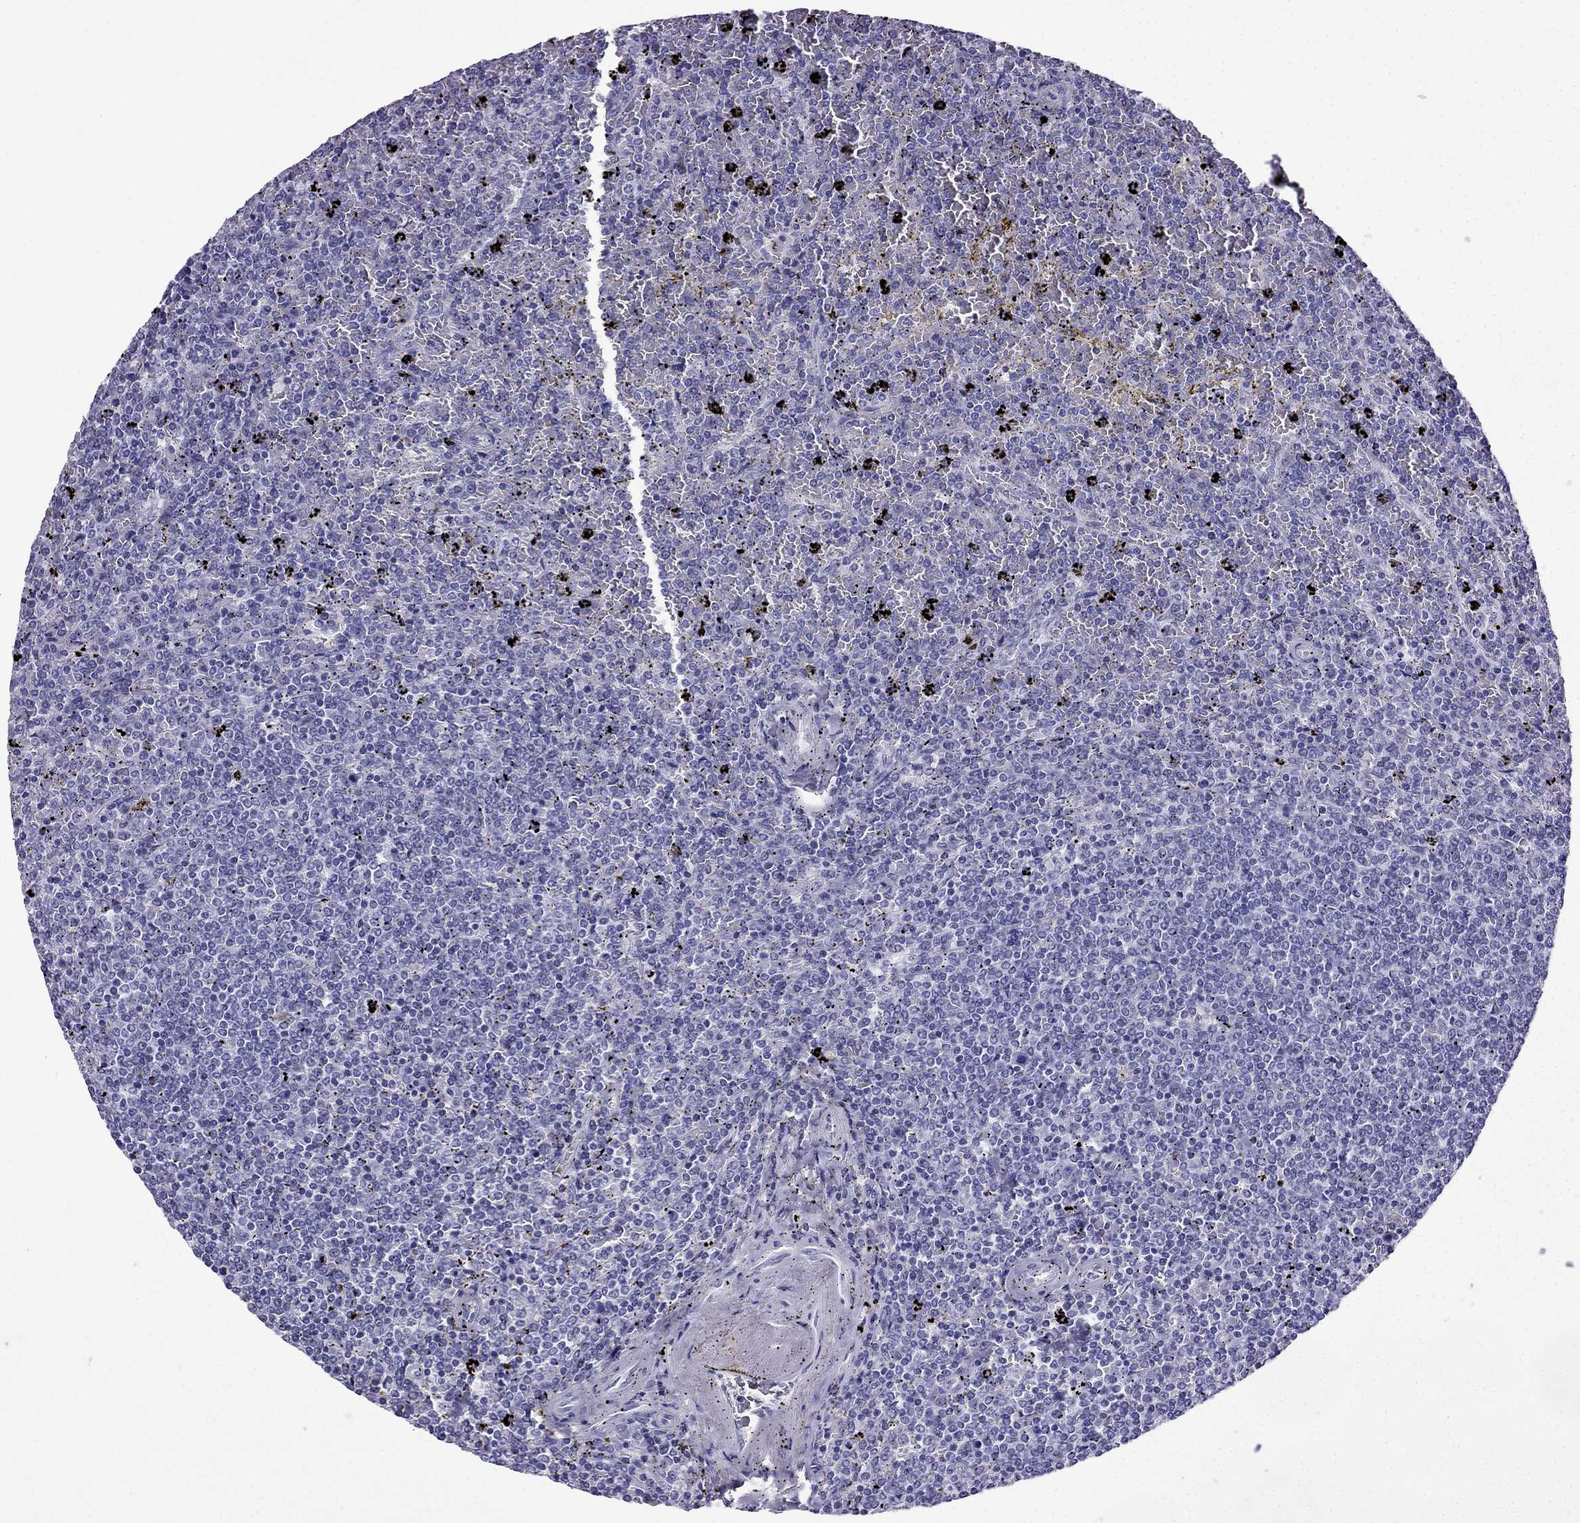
{"staining": {"intensity": "negative", "quantity": "none", "location": "none"}, "tissue": "lymphoma", "cell_type": "Tumor cells", "image_type": "cancer", "snomed": [{"axis": "morphology", "description": "Malignant lymphoma, non-Hodgkin's type, Low grade"}, {"axis": "topography", "description": "Spleen"}], "caption": "Histopathology image shows no significant protein staining in tumor cells of lymphoma.", "gene": "CDHR4", "patient": {"sex": "female", "age": 77}}